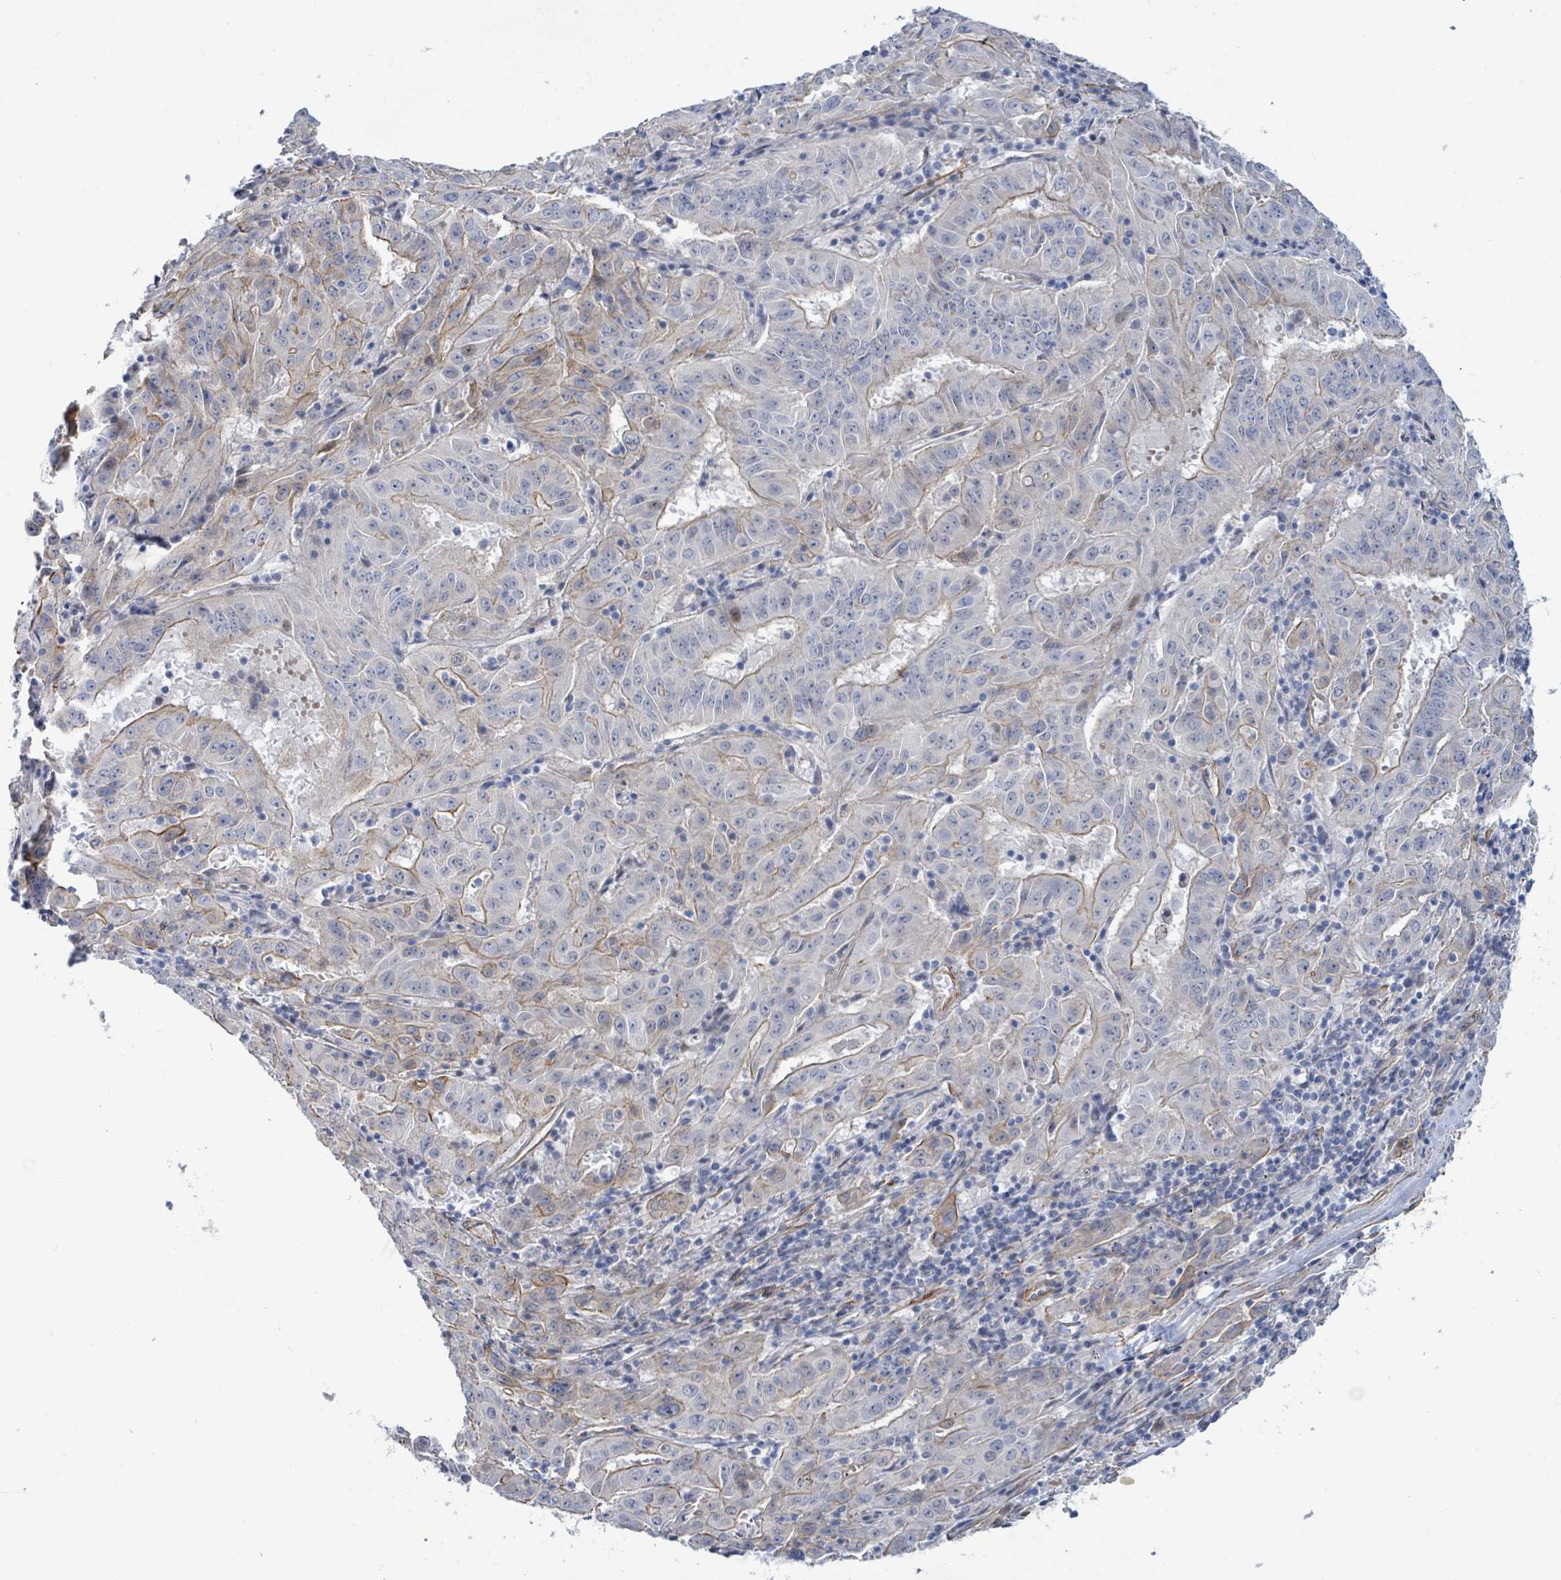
{"staining": {"intensity": "moderate", "quantity": "<25%", "location": "cytoplasmic/membranous"}, "tissue": "pancreatic cancer", "cell_type": "Tumor cells", "image_type": "cancer", "snomed": [{"axis": "morphology", "description": "Adenocarcinoma, NOS"}, {"axis": "topography", "description": "Pancreas"}], "caption": "Moderate cytoplasmic/membranous protein positivity is appreciated in approximately <25% of tumor cells in pancreatic cancer.", "gene": "DMRTC1B", "patient": {"sex": "male", "age": 63}}